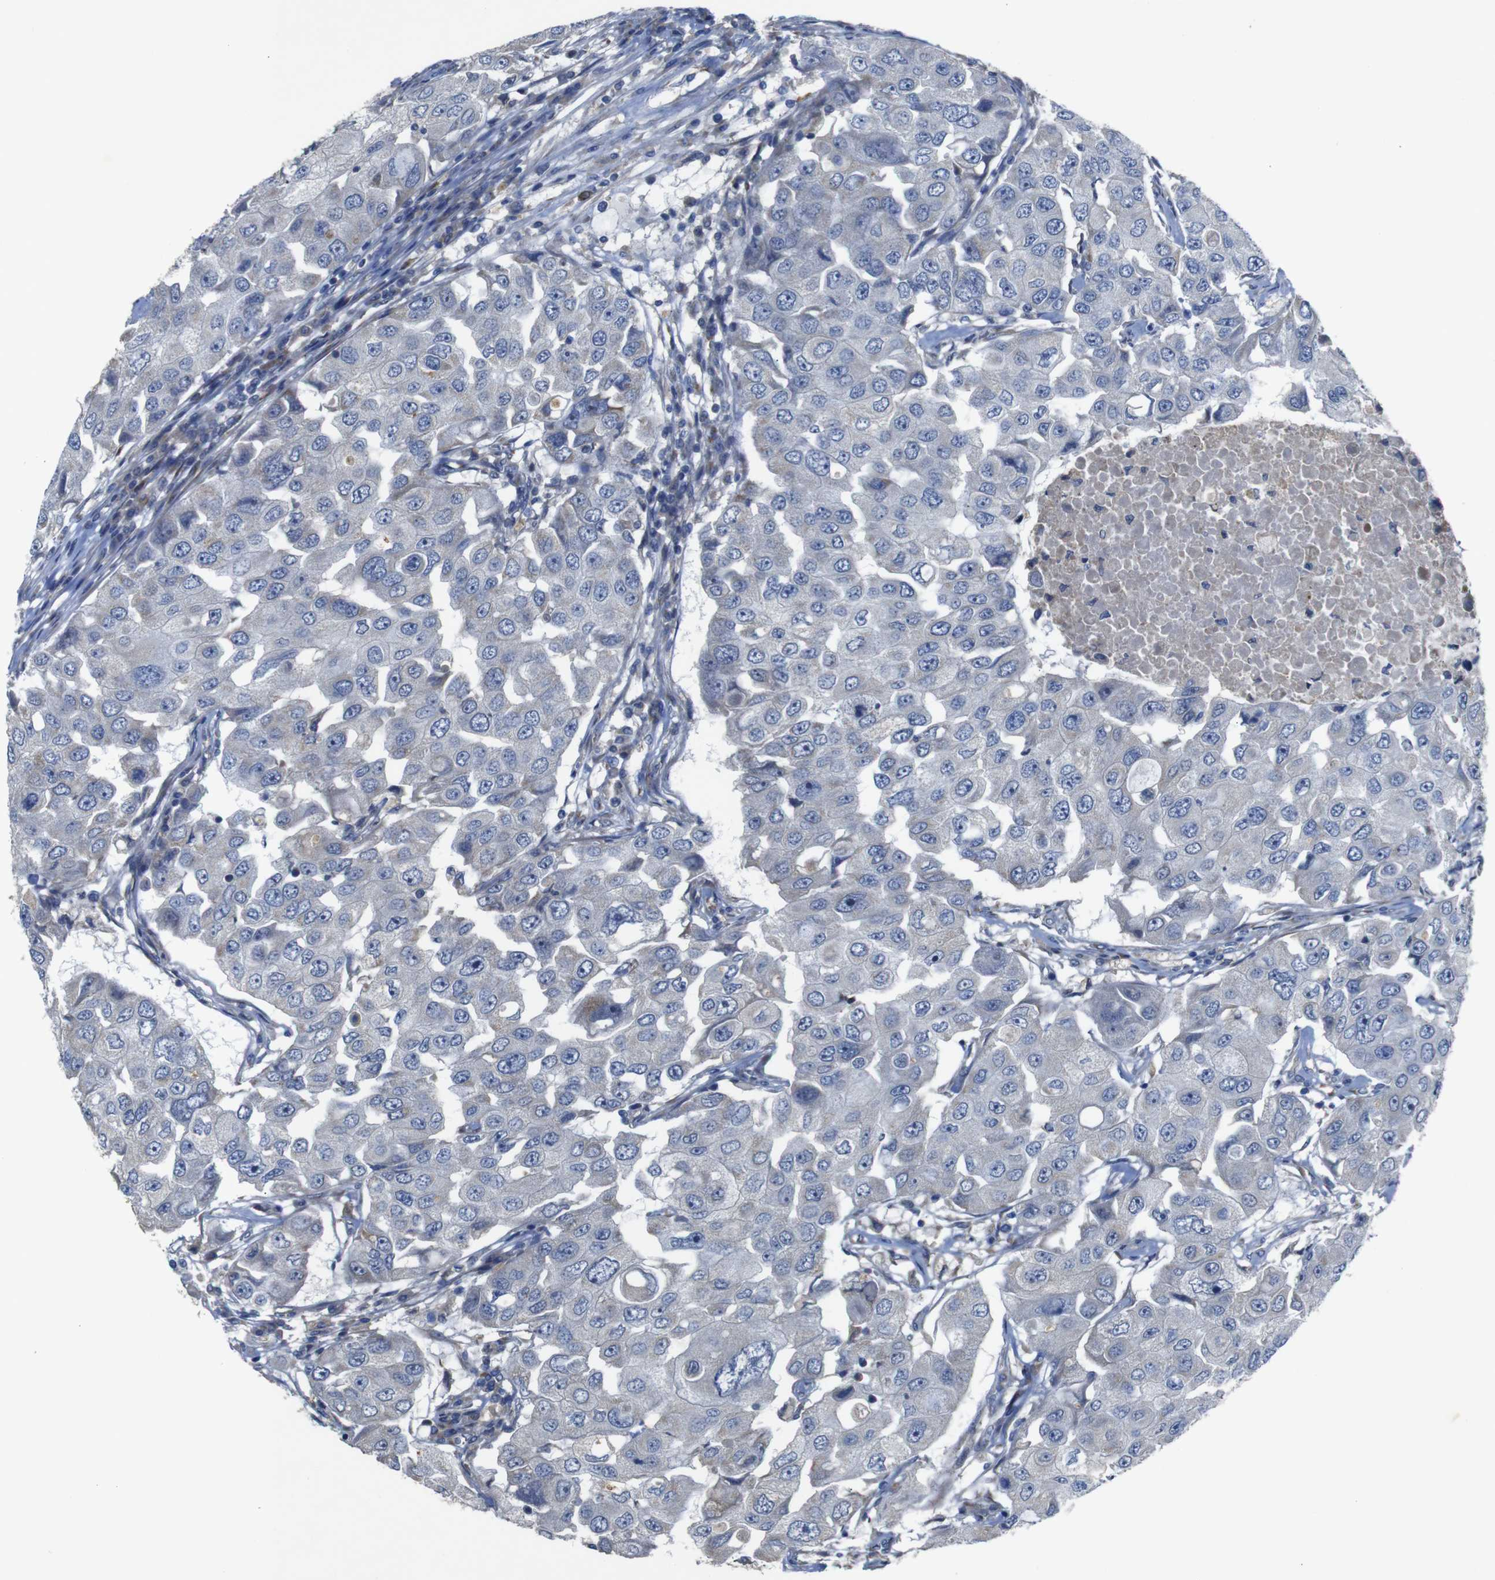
{"staining": {"intensity": "negative", "quantity": "none", "location": "none"}, "tissue": "breast cancer", "cell_type": "Tumor cells", "image_type": "cancer", "snomed": [{"axis": "morphology", "description": "Duct carcinoma"}, {"axis": "topography", "description": "Breast"}], "caption": "Immunohistochemistry image of human breast invasive ductal carcinoma stained for a protein (brown), which shows no expression in tumor cells.", "gene": "CHST10", "patient": {"sex": "female", "age": 27}}